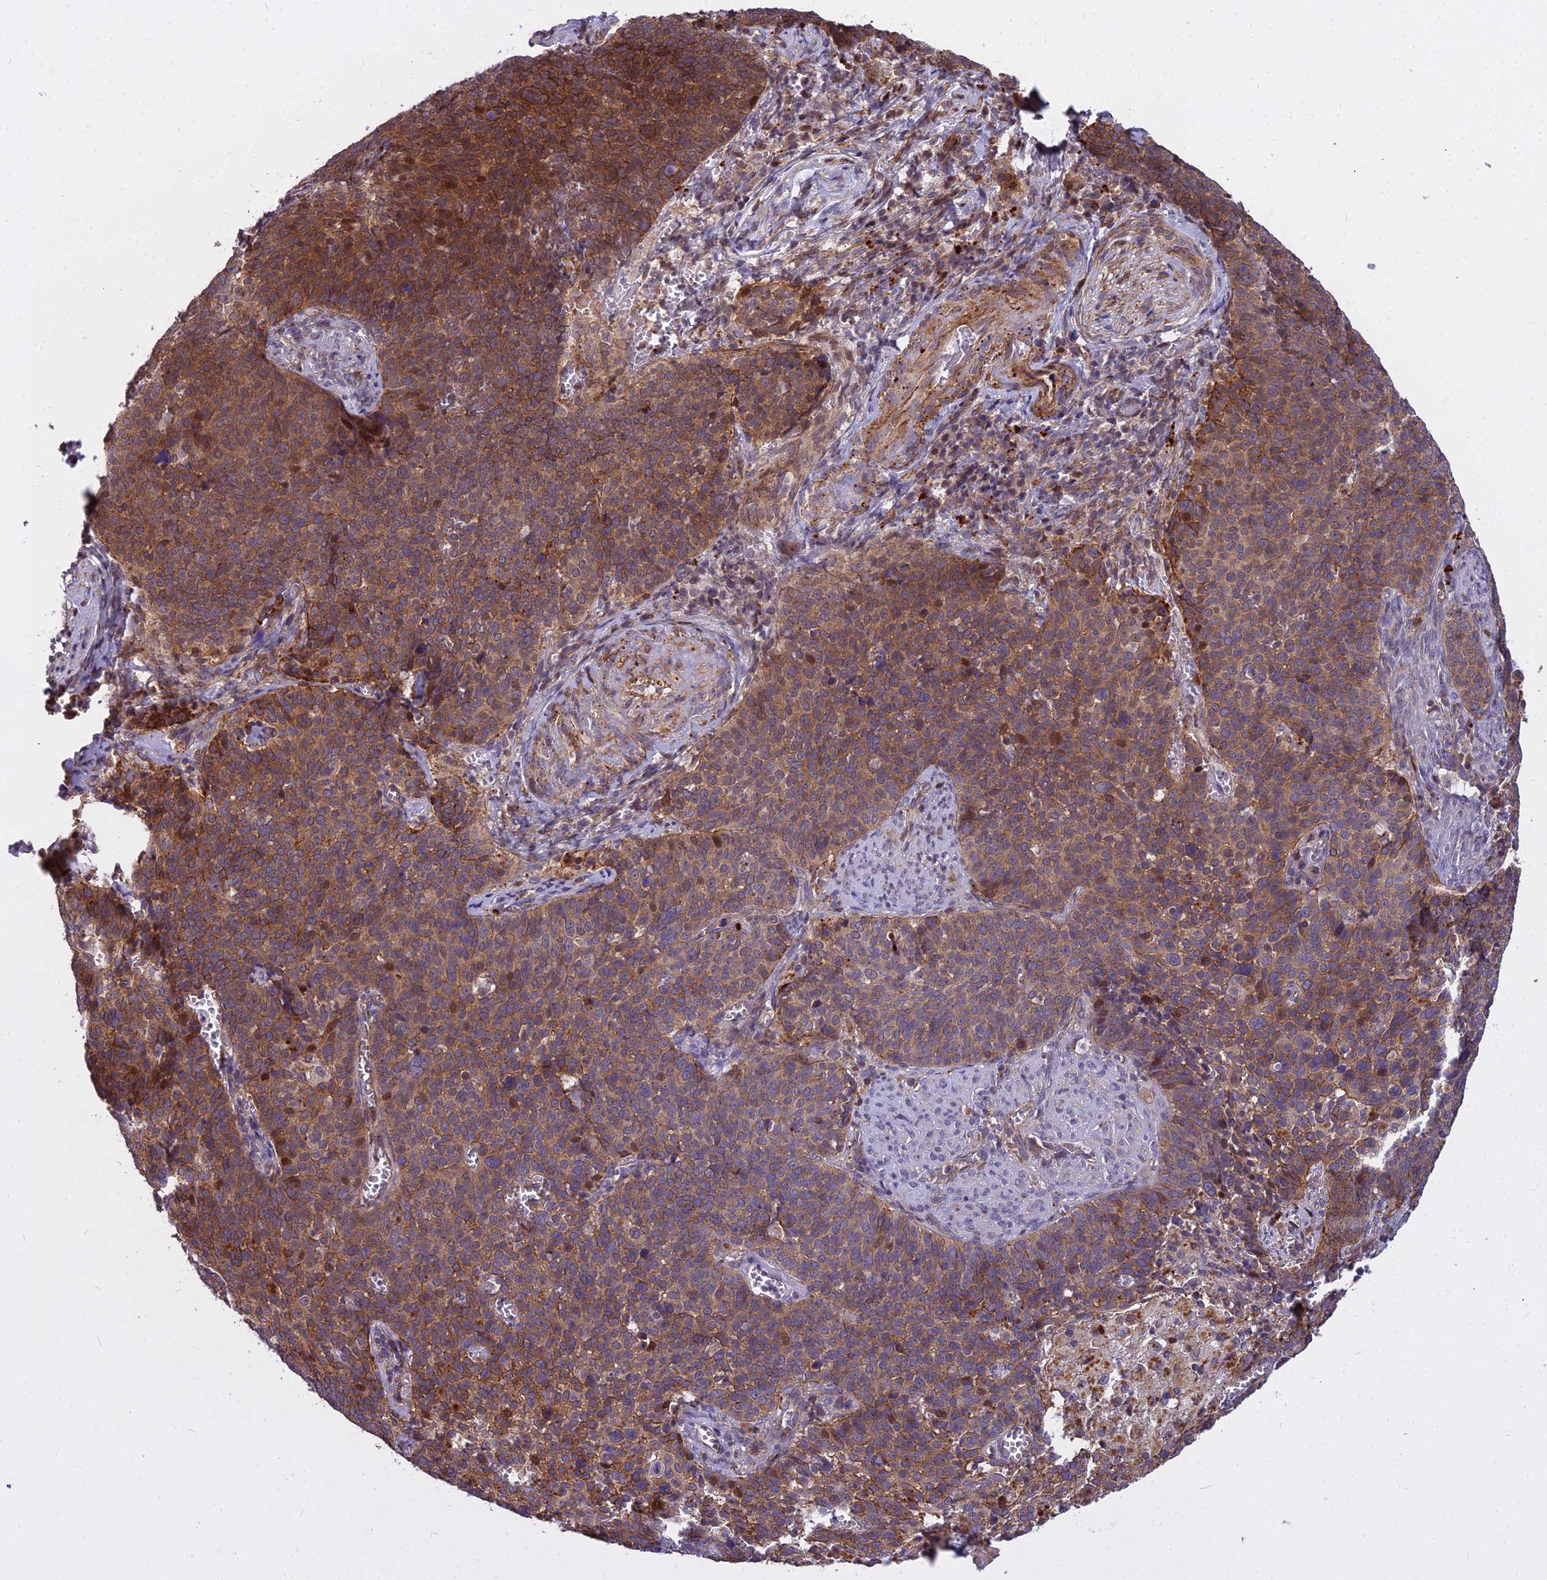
{"staining": {"intensity": "moderate", "quantity": ">75%", "location": "cytoplasmic/membranous"}, "tissue": "cervical cancer", "cell_type": "Tumor cells", "image_type": "cancer", "snomed": [{"axis": "morphology", "description": "Normal tissue, NOS"}, {"axis": "morphology", "description": "Squamous cell carcinoma, NOS"}, {"axis": "topography", "description": "Cervix"}], "caption": "Cervical cancer (squamous cell carcinoma) stained for a protein (brown) displays moderate cytoplasmic/membranous positive positivity in approximately >75% of tumor cells.", "gene": "GLYATL3", "patient": {"sex": "female", "age": 39}}